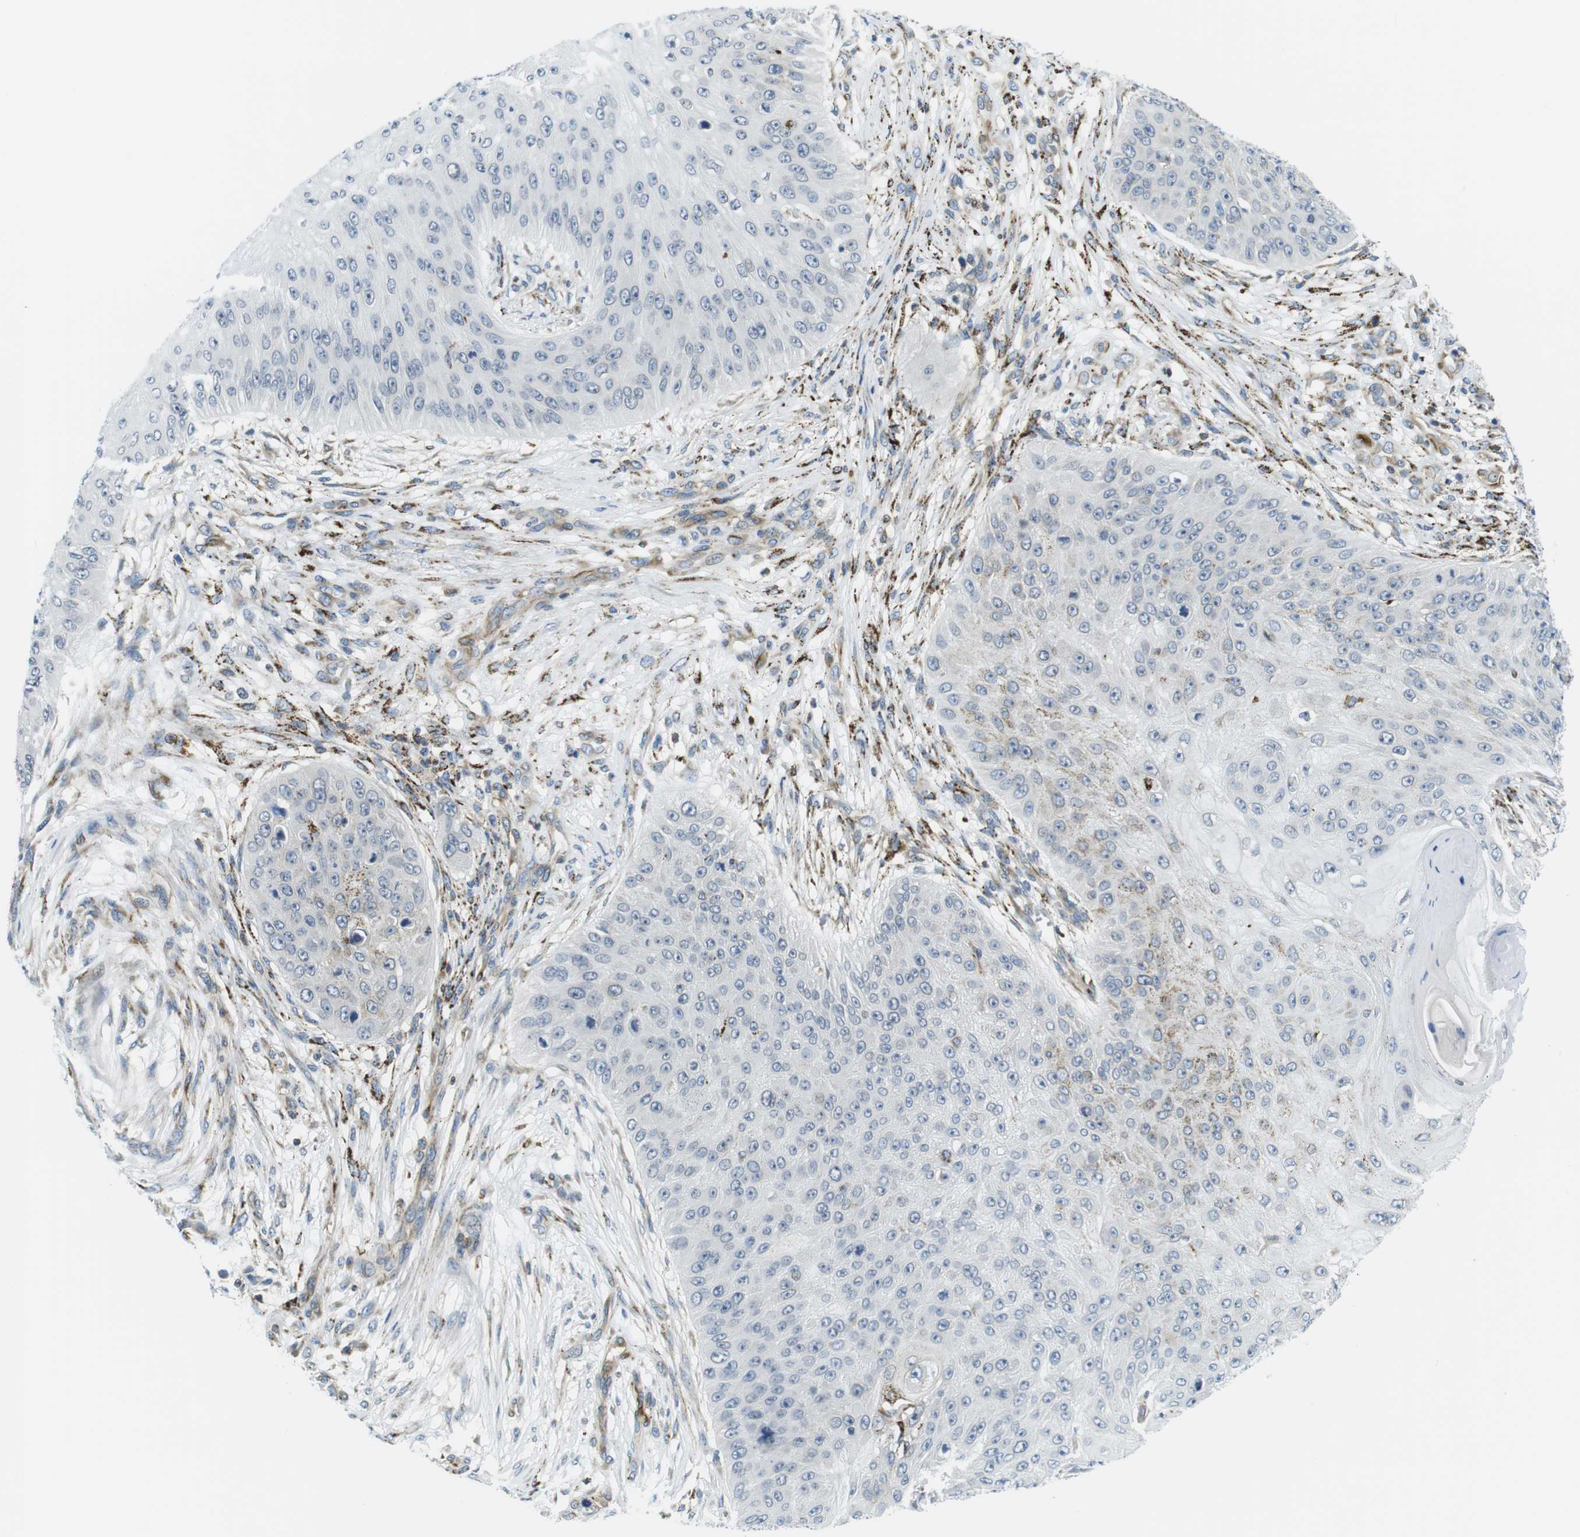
{"staining": {"intensity": "negative", "quantity": "none", "location": "none"}, "tissue": "skin cancer", "cell_type": "Tumor cells", "image_type": "cancer", "snomed": [{"axis": "morphology", "description": "Squamous cell carcinoma, NOS"}, {"axis": "topography", "description": "Skin"}], "caption": "Immunohistochemical staining of human squamous cell carcinoma (skin) reveals no significant positivity in tumor cells.", "gene": "KCNE3", "patient": {"sex": "female", "age": 80}}